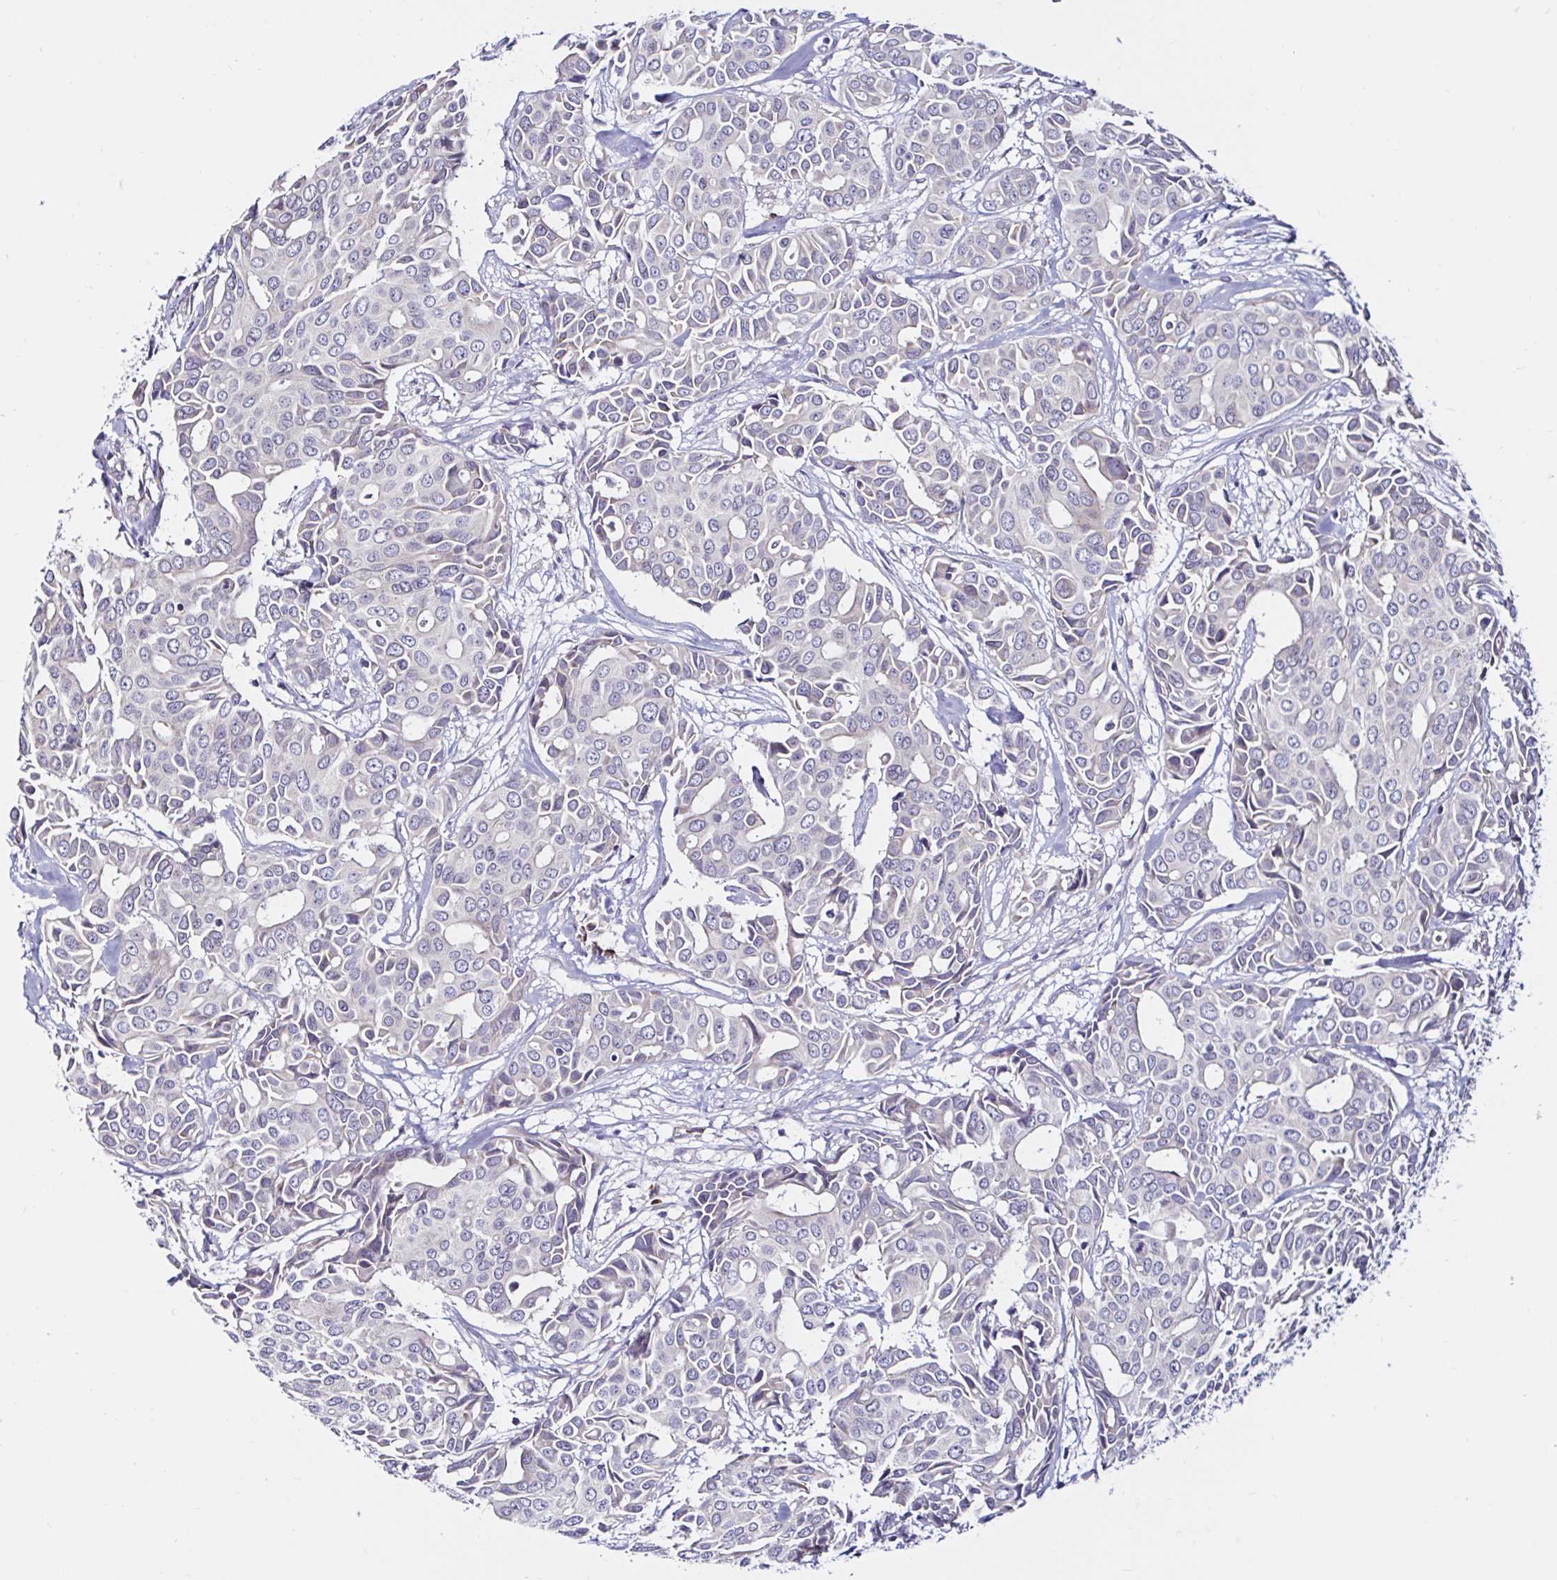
{"staining": {"intensity": "negative", "quantity": "none", "location": "none"}, "tissue": "breast cancer", "cell_type": "Tumor cells", "image_type": "cancer", "snomed": [{"axis": "morphology", "description": "Duct carcinoma"}, {"axis": "topography", "description": "Breast"}], "caption": "The micrograph displays no significant positivity in tumor cells of breast cancer (intraductal carcinoma).", "gene": "VSIG2", "patient": {"sex": "female", "age": 54}}